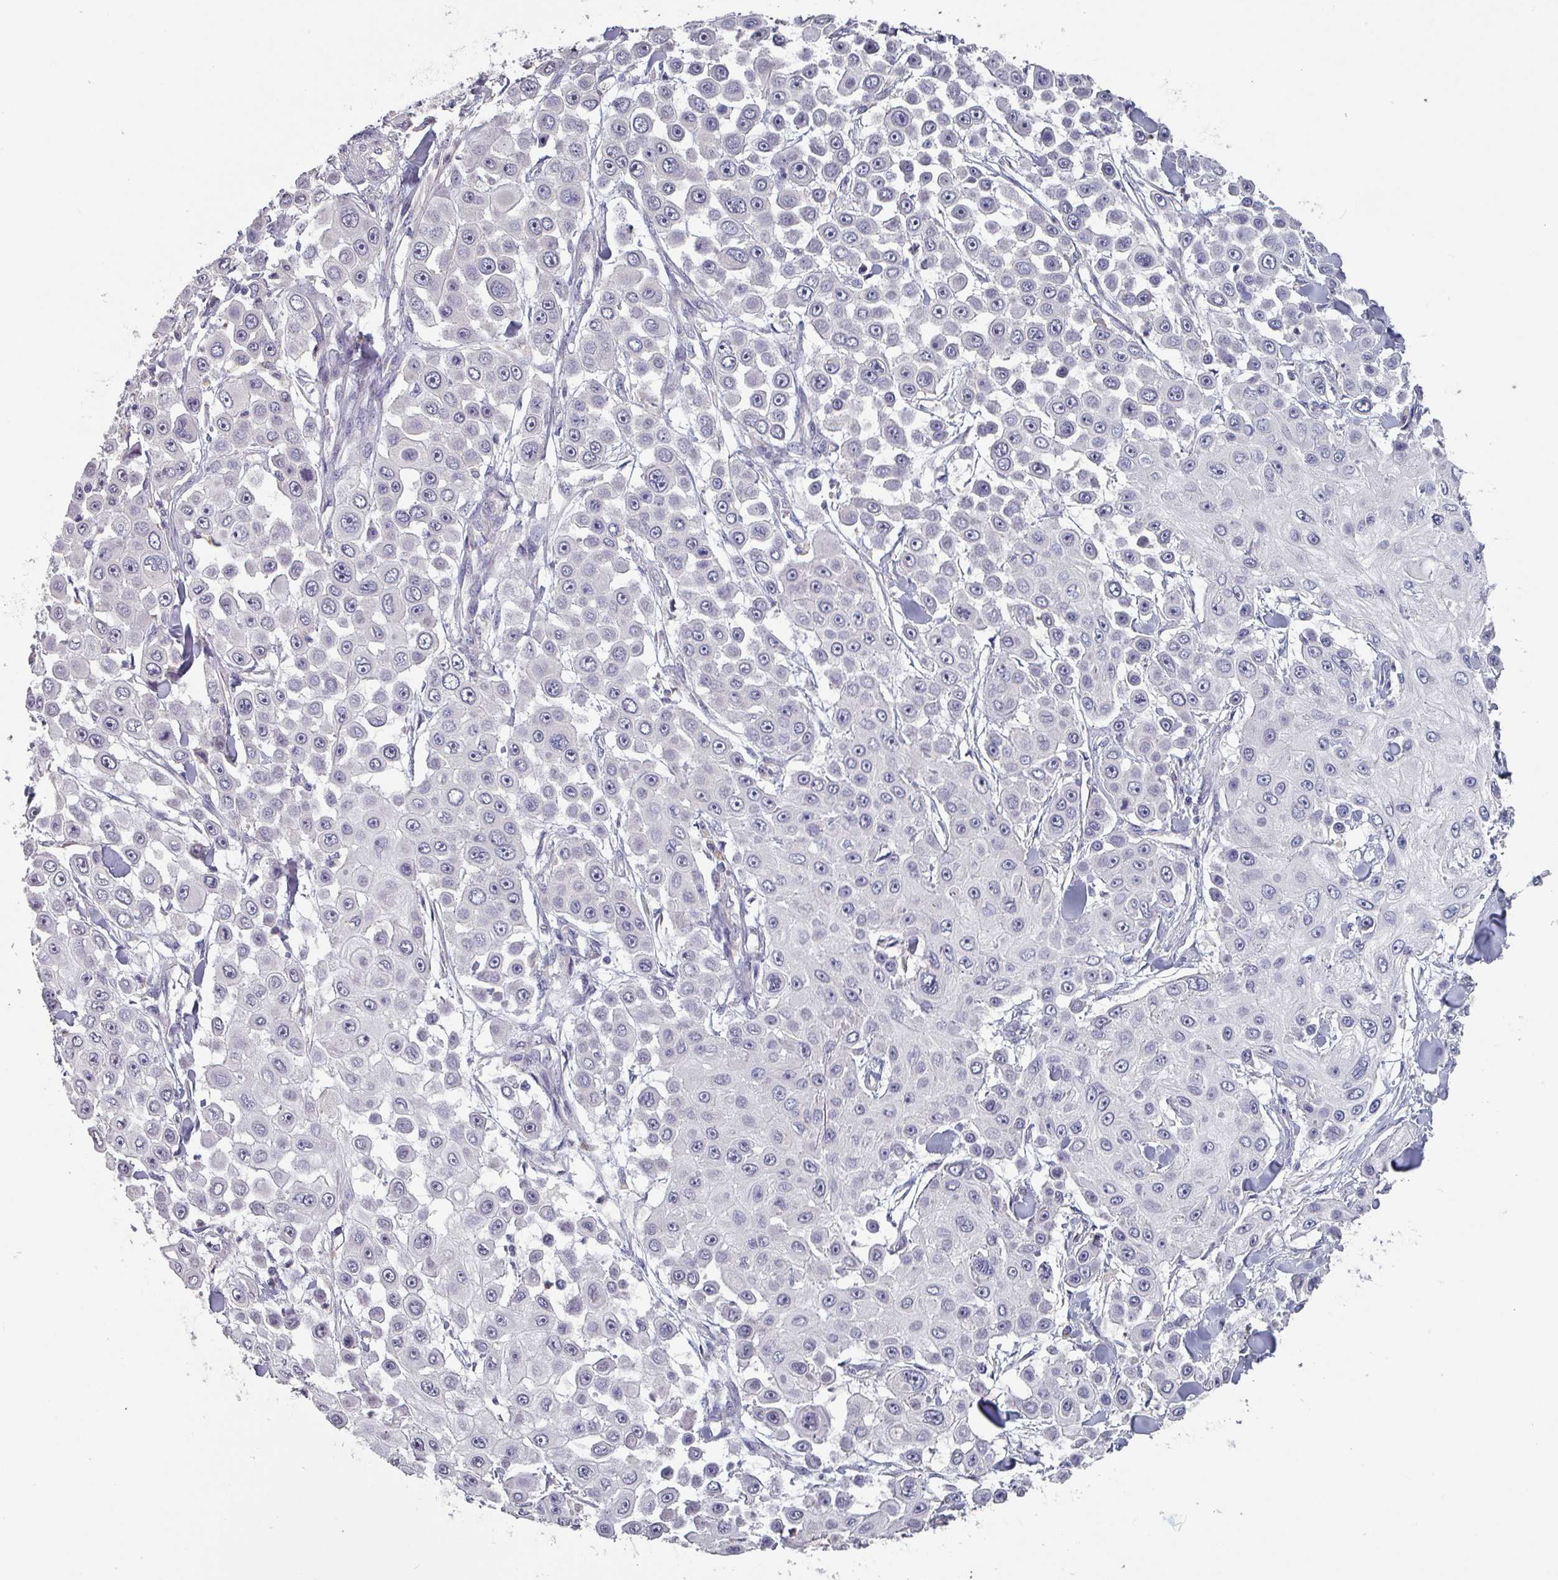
{"staining": {"intensity": "negative", "quantity": "none", "location": "none"}, "tissue": "skin cancer", "cell_type": "Tumor cells", "image_type": "cancer", "snomed": [{"axis": "morphology", "description": "Squamous cell carcinoma, NOS"}, {"axis": "topography", "description": "Skin"}], "caption": "DAB immunohistochemical staining of squamous cell carcinoma (skin) displays no significant staining in tumor cells. (Immunohistochemistry, brightfield microscopy, high magnification).", "gene": "PRAMEF8", "patient": {"sex": "male", "age": 67}}